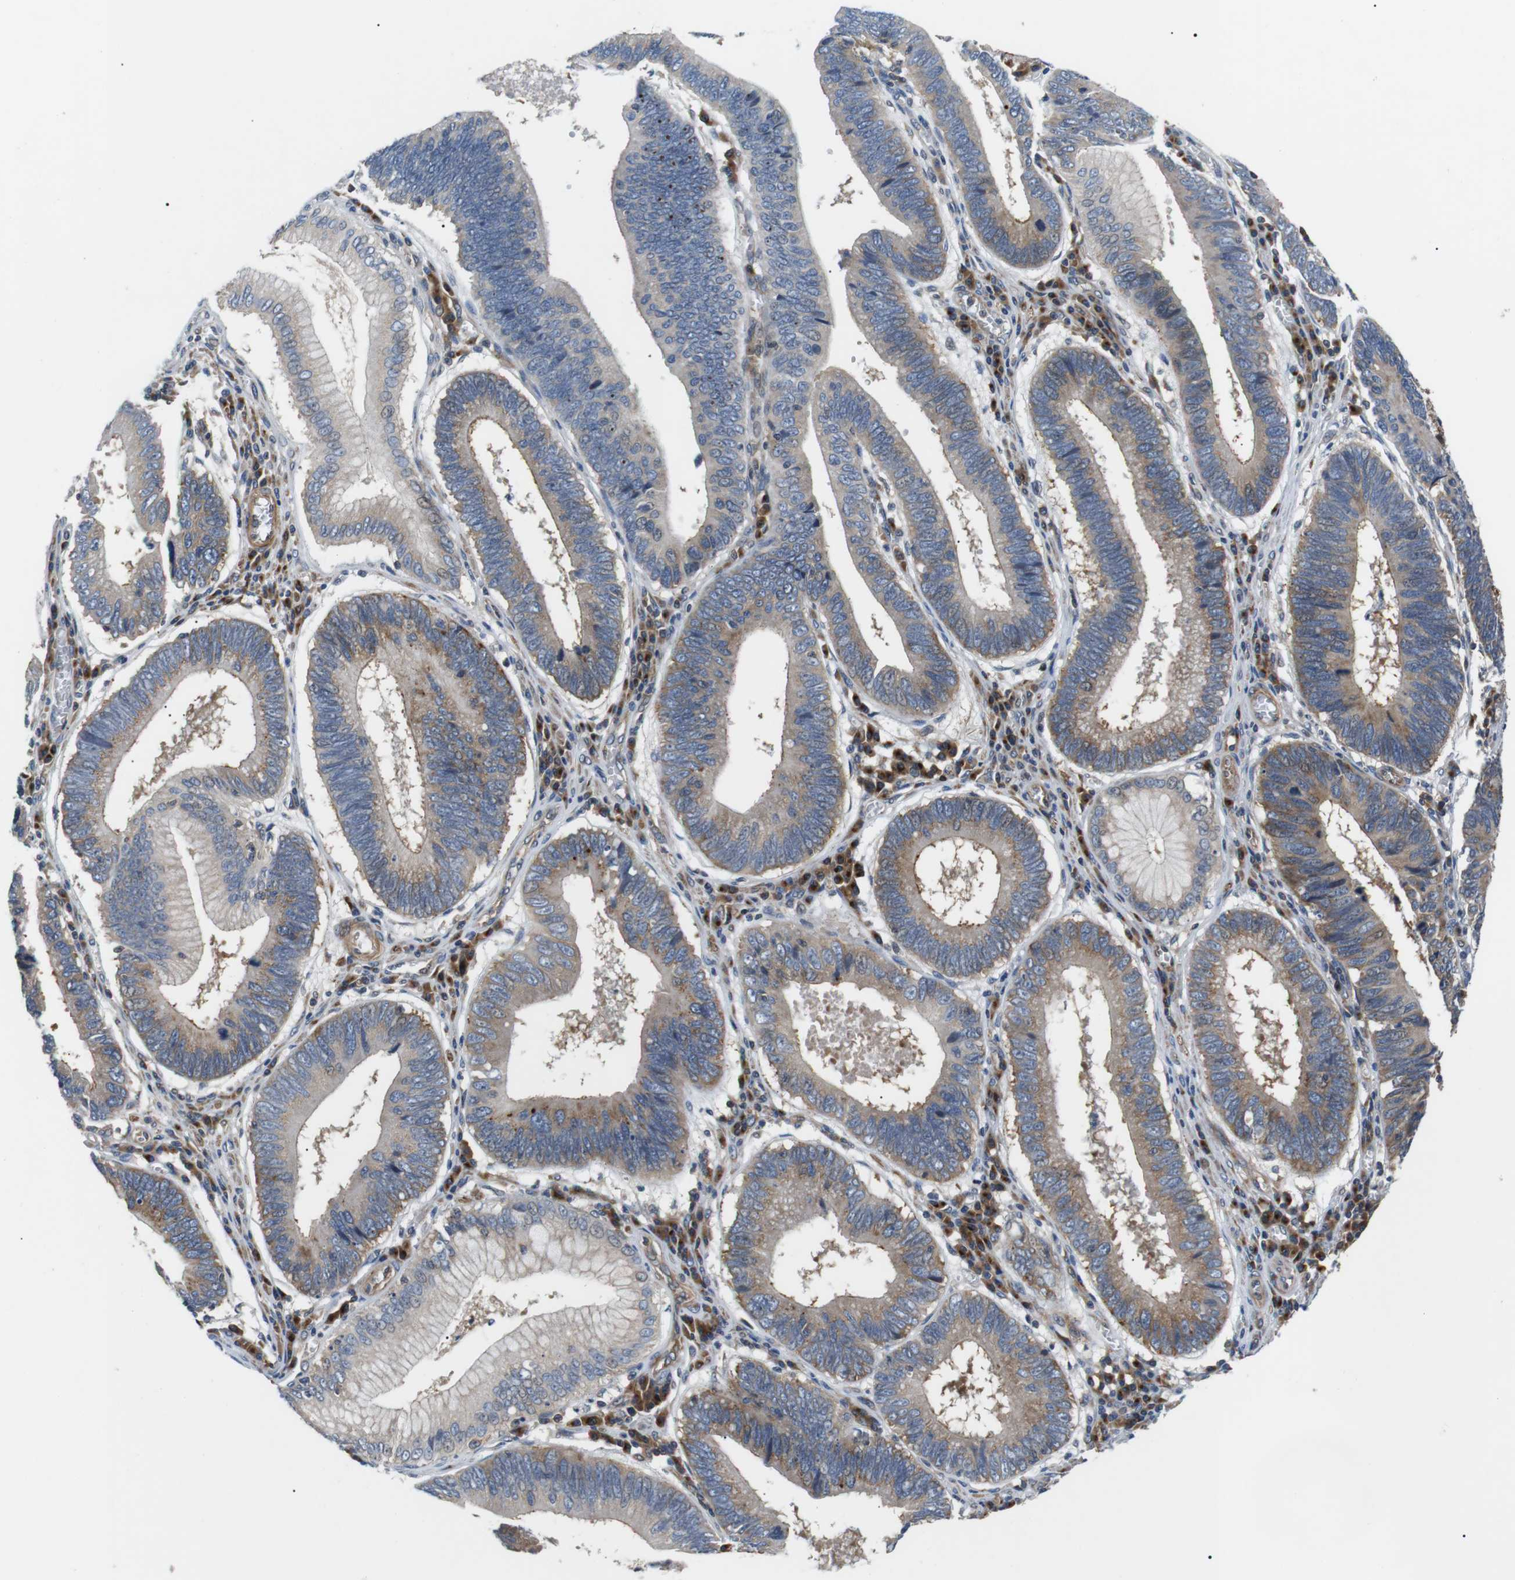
{"staining": {"intensity": "moderate", "quantity": "25%-75%", "location": "cytoplasmic/membranous"}, "tissue": "stomach cancer", "cell_type": "Tumor cells", "image_type": "cancer", "snomed": [{"axis": "morphology", "description": "Adenocarcinoma, NOS"}, {"axis": "topography", "description": "Stomach"}], "caption": "Immunohistochemistry (IHC) (DAB (3,3'-diaminobenzidine)) staining of stomach cancer (adenocarcinoma) shows moderate cytoplasmic/membranous protein staining in approximately 25%-75% of tumor cells. The staining was performed using DAB, with brown indicating positive protein expression. Nuclei are stained blue with hematoxylin.", "gene": "DIPK1A", "patient": {"sex": "male", "age": 59}}